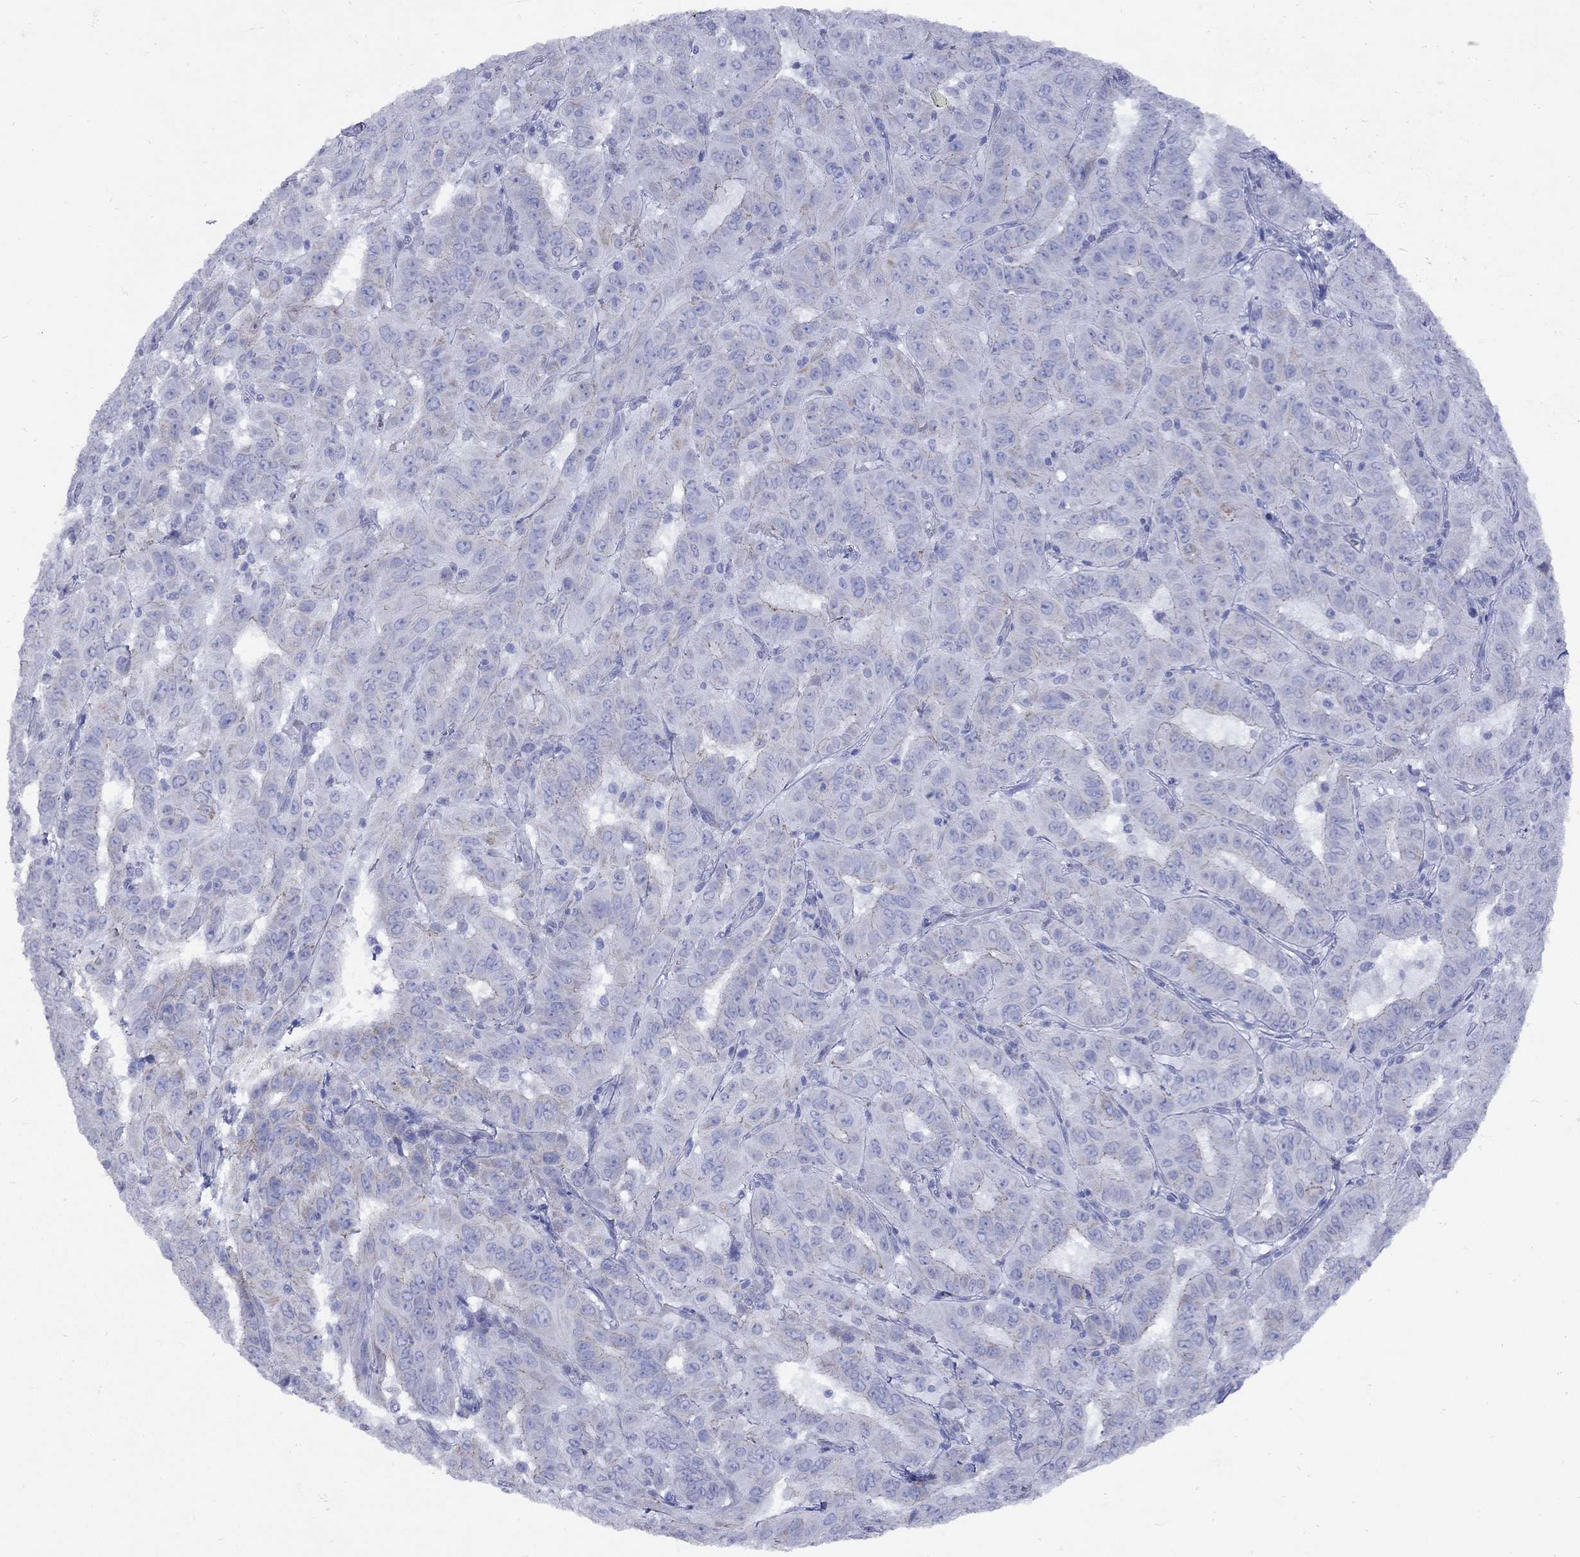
{"staining": {"intensity": "moderate", "quantity": "<25%", "location": "cytoplasmic/membranous"}, "tissue": "pancreatic cancer", "cell_type": "Tumor cells", "image_type": "cancer", "snomed": [{"axis": "morphology", "description": "Adenocarcinoma, NOS"}, {"axis": "topography", "description": "Pancreas"}], "caption": "Protein analysis of pancreatic cancer tissue exhibits moderate cytoplasmic/membranous staining in approximately <25% of tumor cells. The protein of interest is stained brown, and the nuclei are stained in blue (DAB (3,3'-diaminobenzidine) IHC with brightfield microscopy, high magnification).", "gene": "PDZD3", "patient": {"sex": "male", "age": 63}}